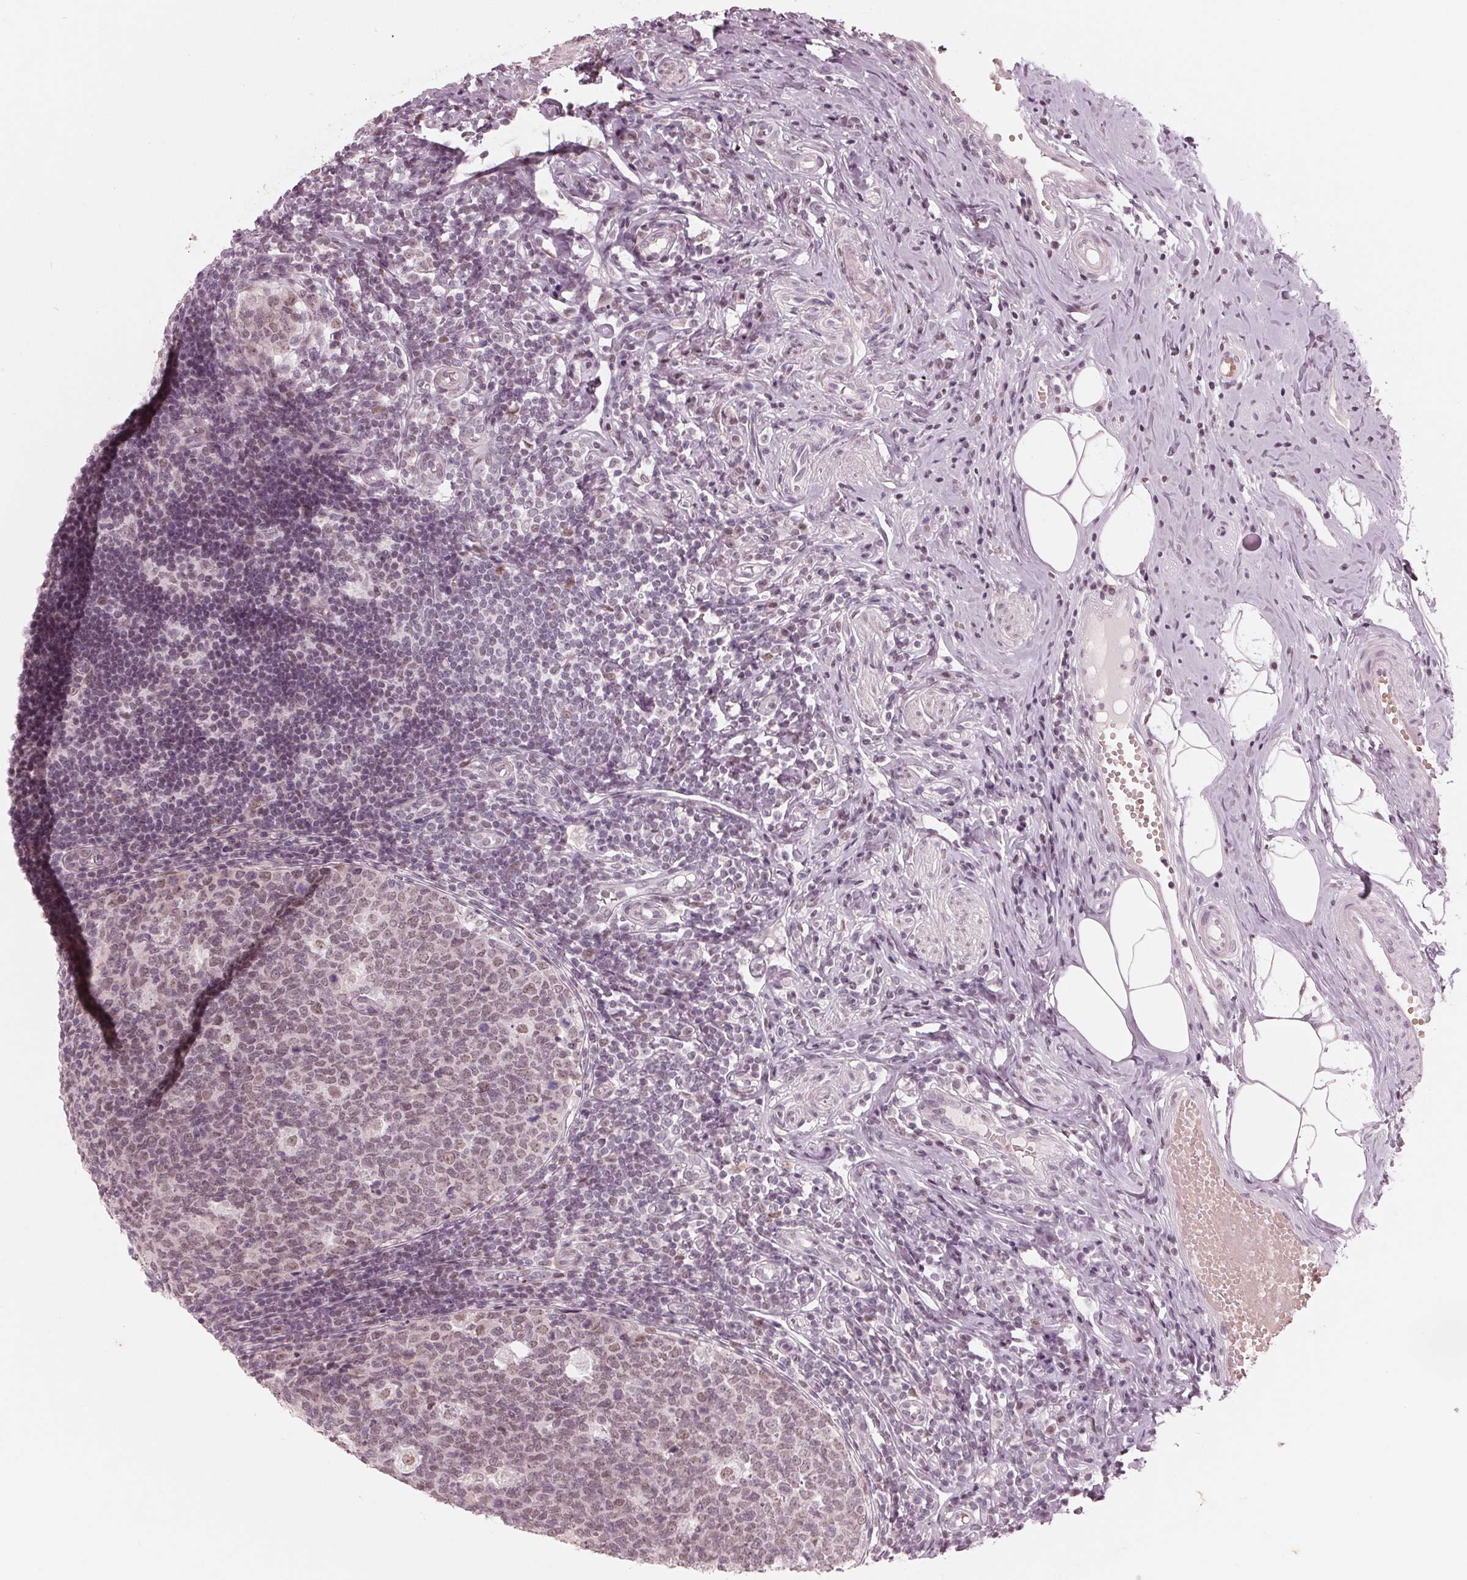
{"staining": {"intensity": "weak", "quantity": ">75%", "location": "nuclear"}, "tissue": "appendix", "cell_type": "Glandular cells", "image_type": "normal", "snomed": [{"axis": "morphology", "description": "Normal tissue, NOS"}, {"axis": "topography", "description": "Appendix"}], "caption": "A high-resolution micrograph shows immunohistochemistry (IHC) staining of benign appendix, which displays weak nuclear positivity in approximately >75% of glandular cells. (IHC, brightfield microscopy, high magnification).", "gene": "DNMT3L", "patient": {"sex": "male", "age": 18}}